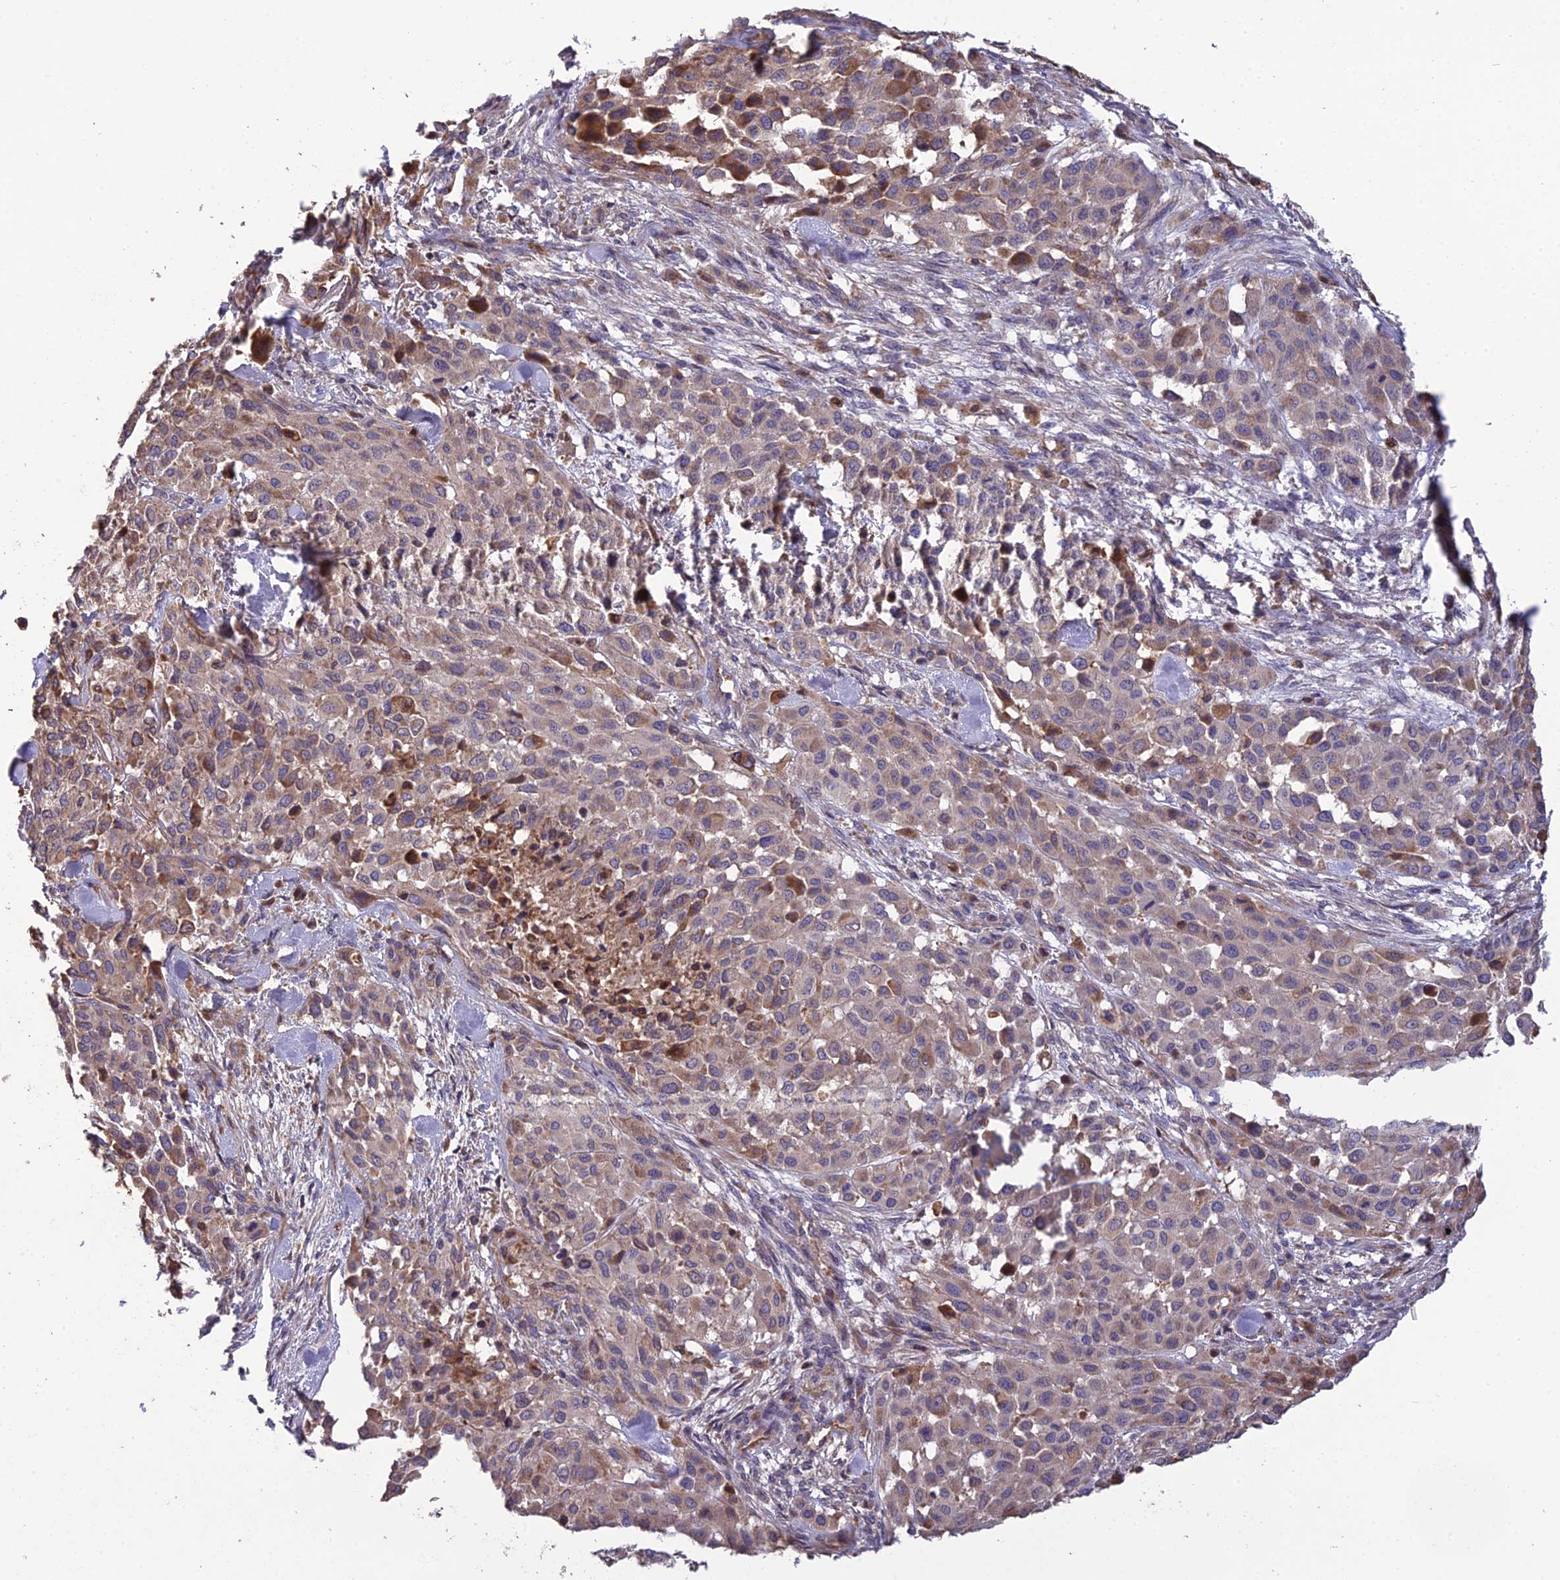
{"staining": {"intensity": "moderate", "quantity": "<25%", "location": "cytoplasmic/membranous"}, "tissue": "melanoma", "cell_type": "Tumor cells", "image_type": "cancer", "snomed": [{"axis": "morphology", "description": "Malignant melanoma, Metastatic site"}, {"axis": "topography", "description": "Skin"}], "caption": "The immunohistochemical stain labels moderate cytoplasmic/membranous positivity in tumor cells of malignant melanoma (metastatic site) tissue.", "gene": "MIOS", "patient": {"sex": "female", "age": 81}}